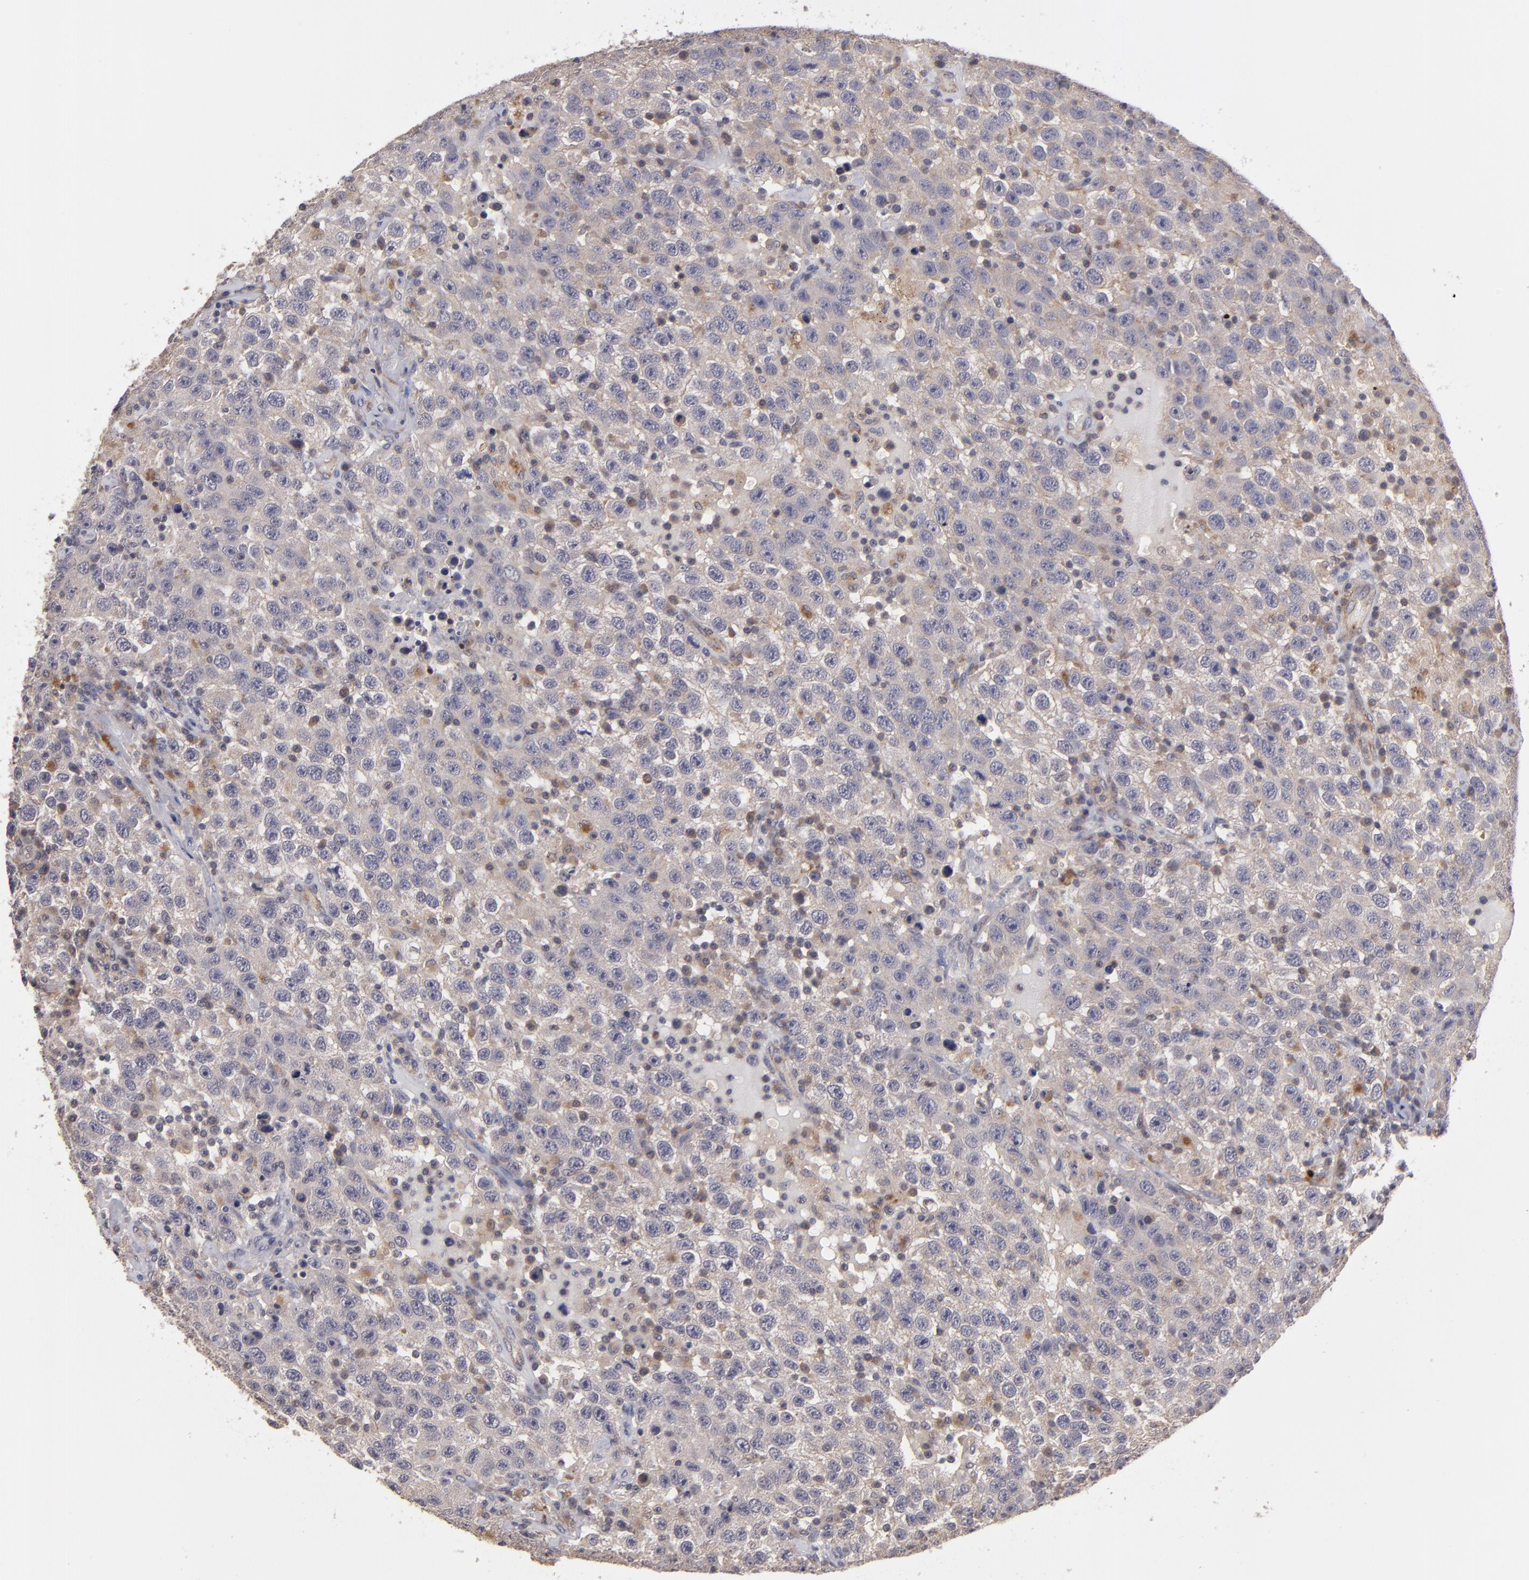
{"staining": {"intensity": "weak", "quantity": ">75%", "location": "cytoplasmic/membranous"}, "tissue": "testis cancer", "cell_type": "Tumor cells", "image_type": "cancer", "snomed": [{"axis": "morphology", "description": "Seminoma, NOS"}, {"axis": "topography", "description": "Testis"}], "caption": "Brown immunohistochemical staining in human testis cancer (seminoma) shows weak cytoplasmic/membranous staining in about >75% of tumor cells. Nuclei are stained in blue.", "gene": "CTSO", "patient": {"sex": "male", "age": 41}}